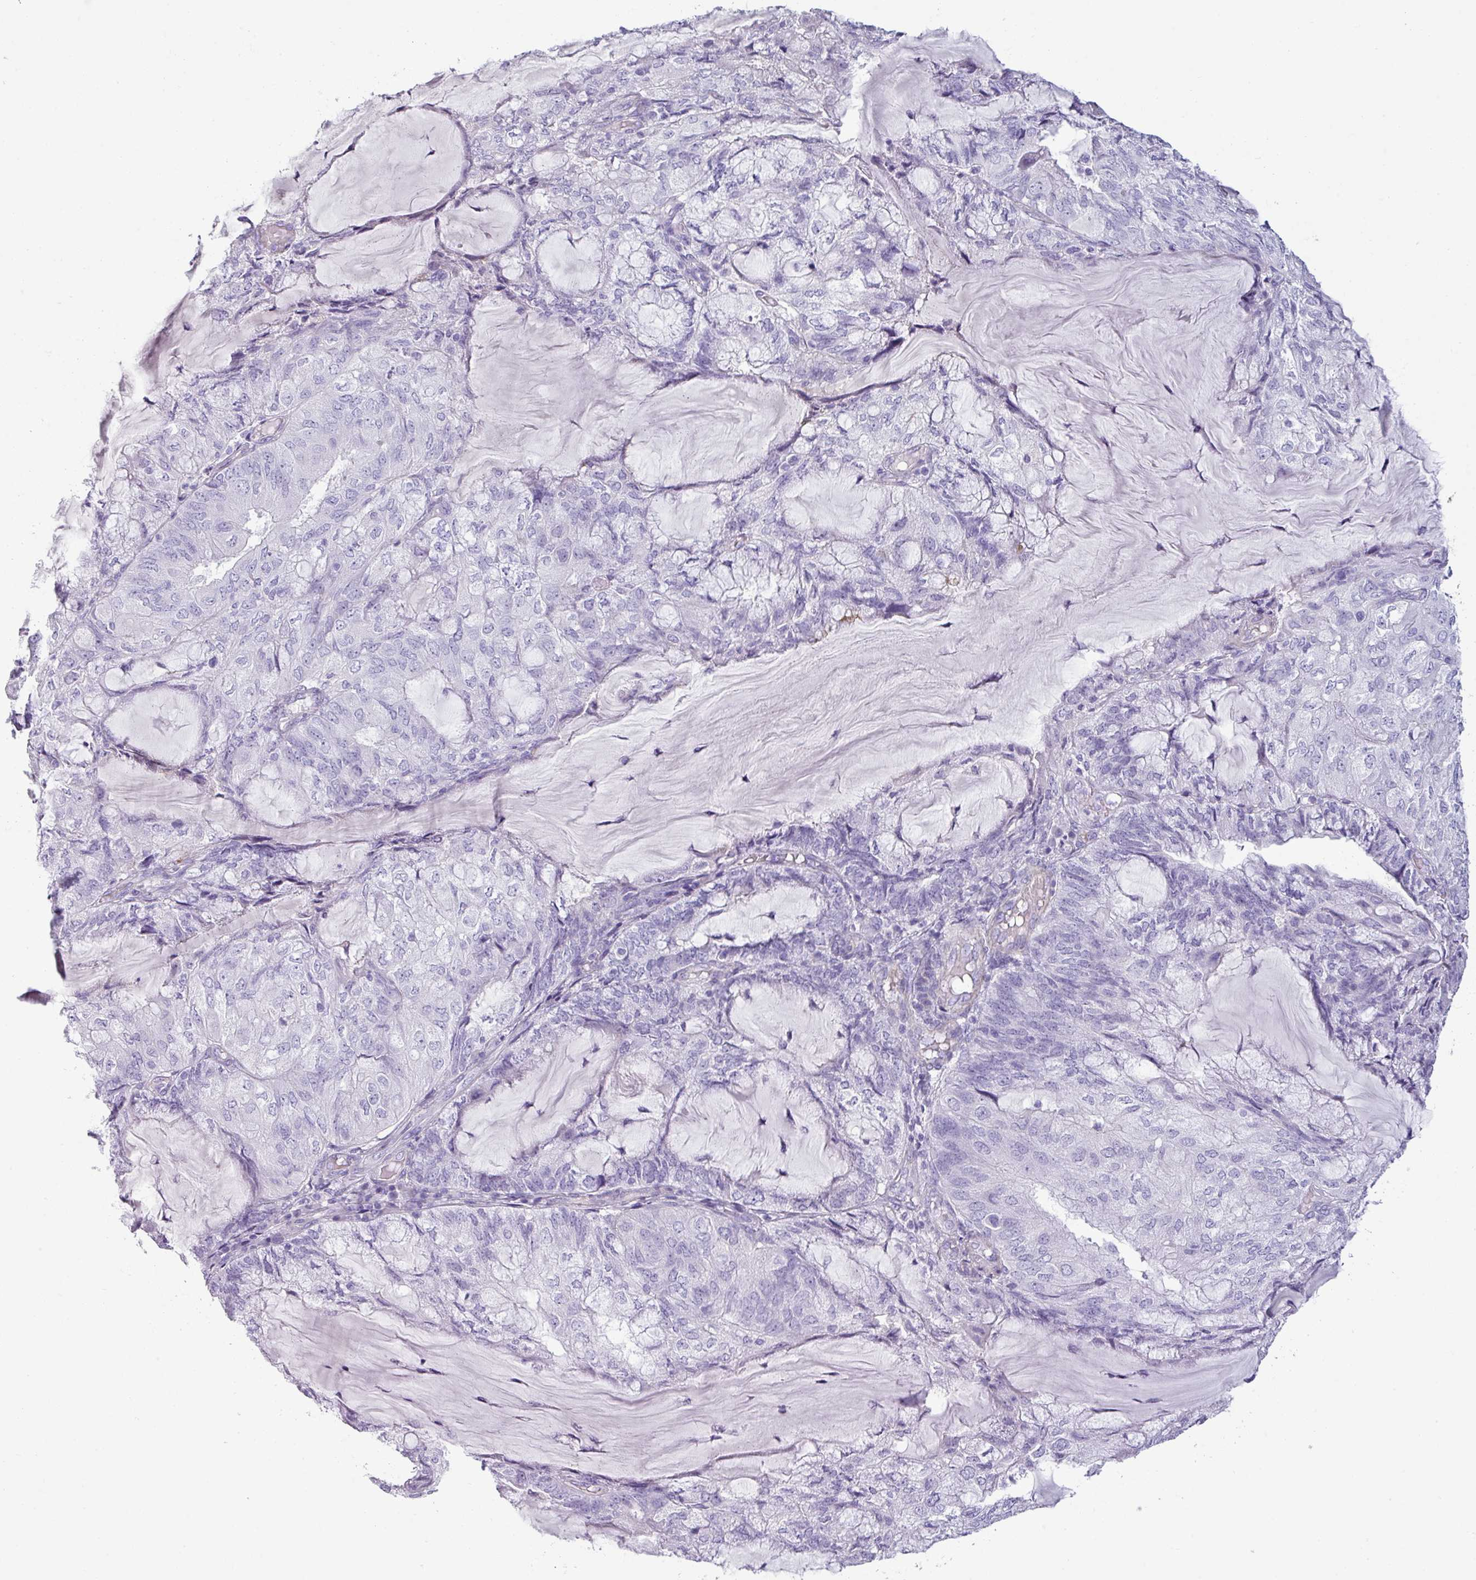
{"staining": {"intensity": "negative", "quantity": "none", "location": "none"}, "tissue": "endometrial cancer", "cell_type": "Tumor cells", "image_type": "cancer", "snomed": [{"axis": "morphology", "description": "Adenocarcinoma, NOS"}, {"axis": "topography", "description": "Endometrium"}], "caption": "IHC photomicrograph of neoplastic tissue: human endometrial cancer stained with DAB (3,3'-diaminobenzidine) displays no significant protein staining in tumor cells.", "gene": "VCX2", "patient": {"sex": "female", "age": 81}}